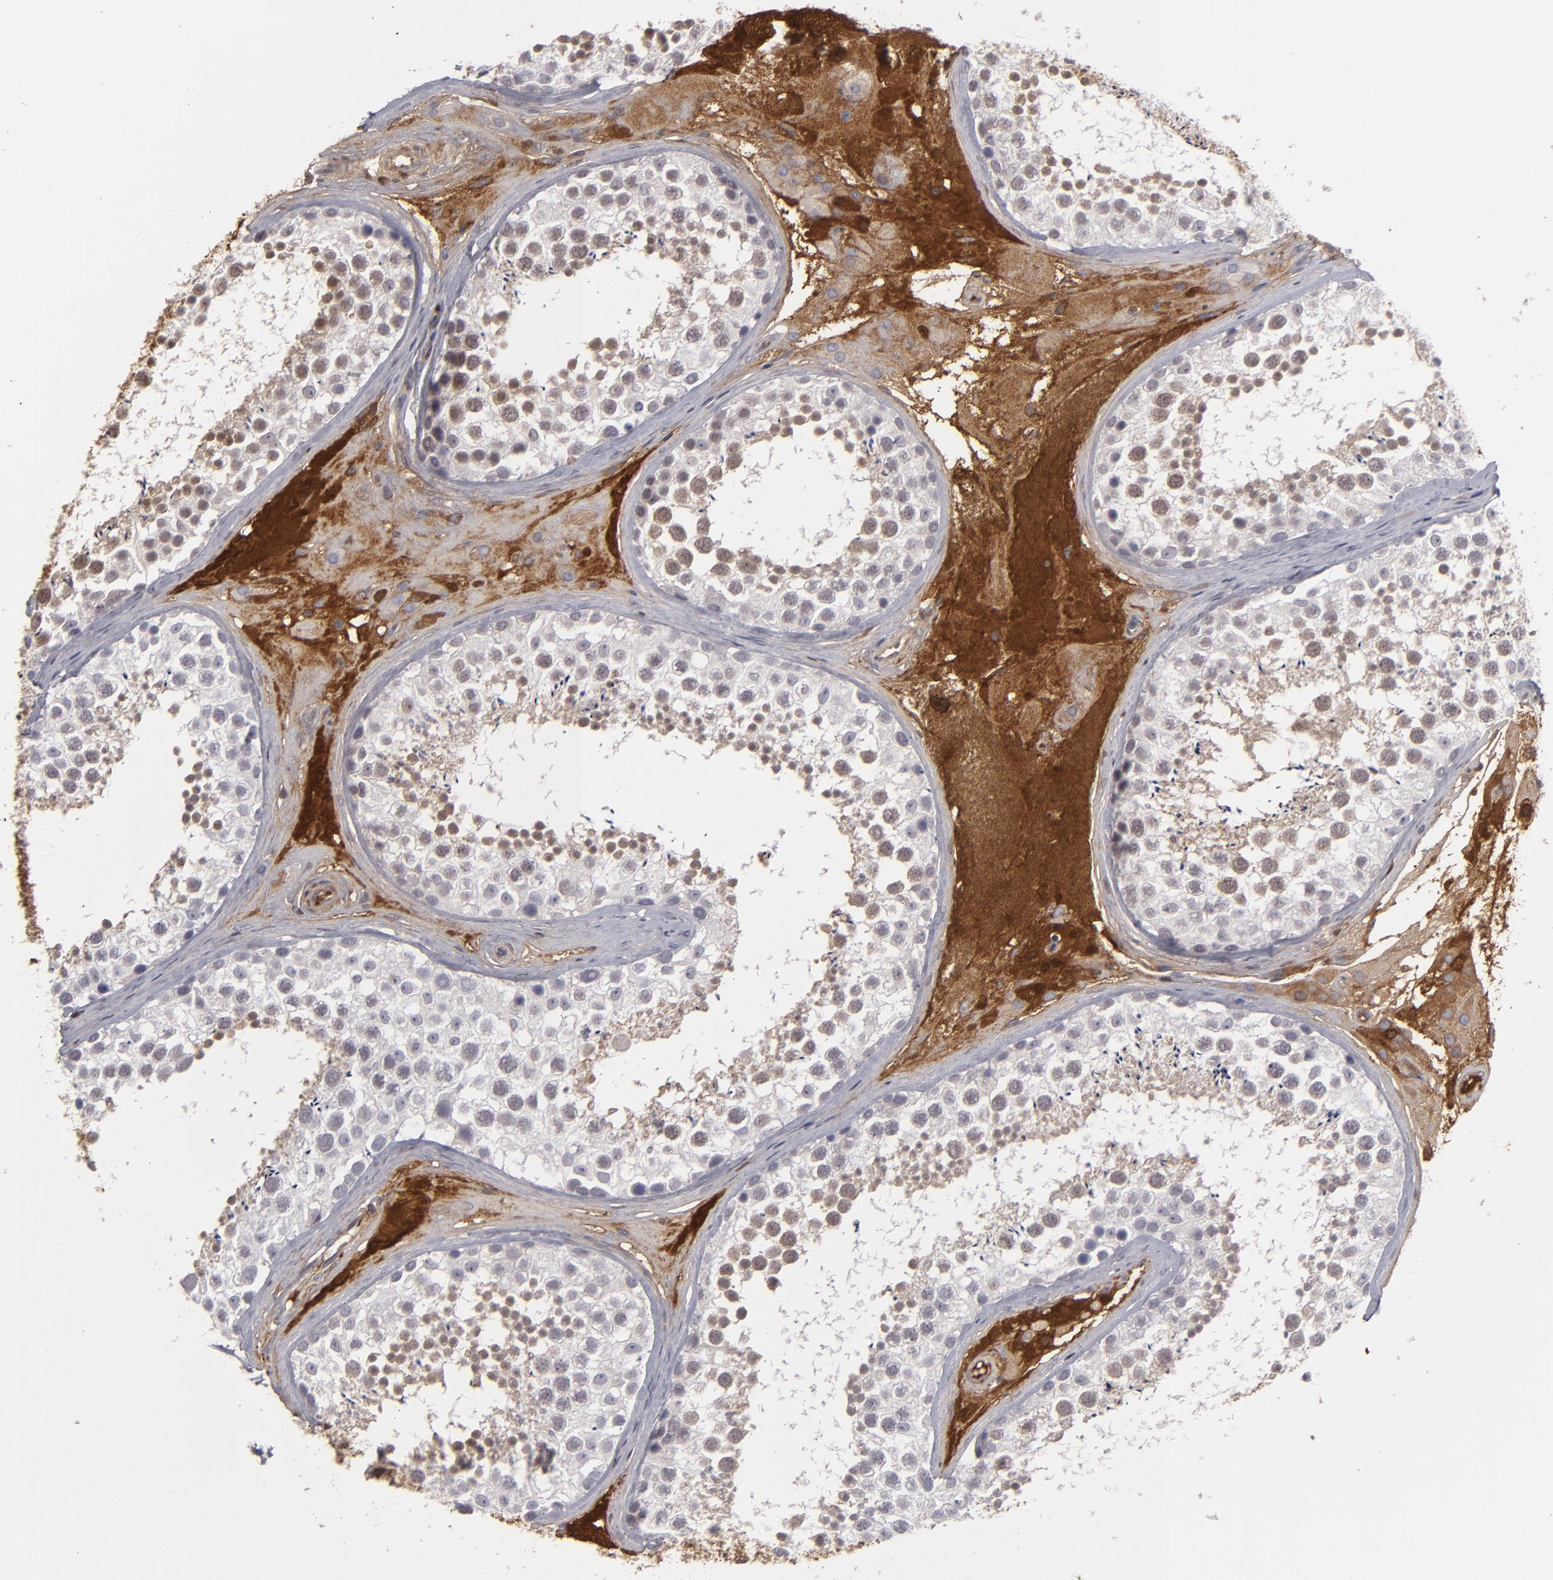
{"staining": {"intensity": "moderate", "quantity": "25%-75%", "location": "nuclear"}, "tissue": "testis", "cell_type": "Cells in seminiferous ducts", "image_type": "normal", "snomed": [{"axis": "morphology", "description": "Normal tissue, NOS"}, {"axis": "topography", "description": "Testis"}], "caption": "This histopathology image demonstrates benign testis stained with IHC to label a protein in brown. The nuclear of cells in seminiferous ducts show moderate positivity for the protein. Nuclei are counter-stained blue.", "gene": "LRG1", "patient": {"sex": "male", "age": 46}}